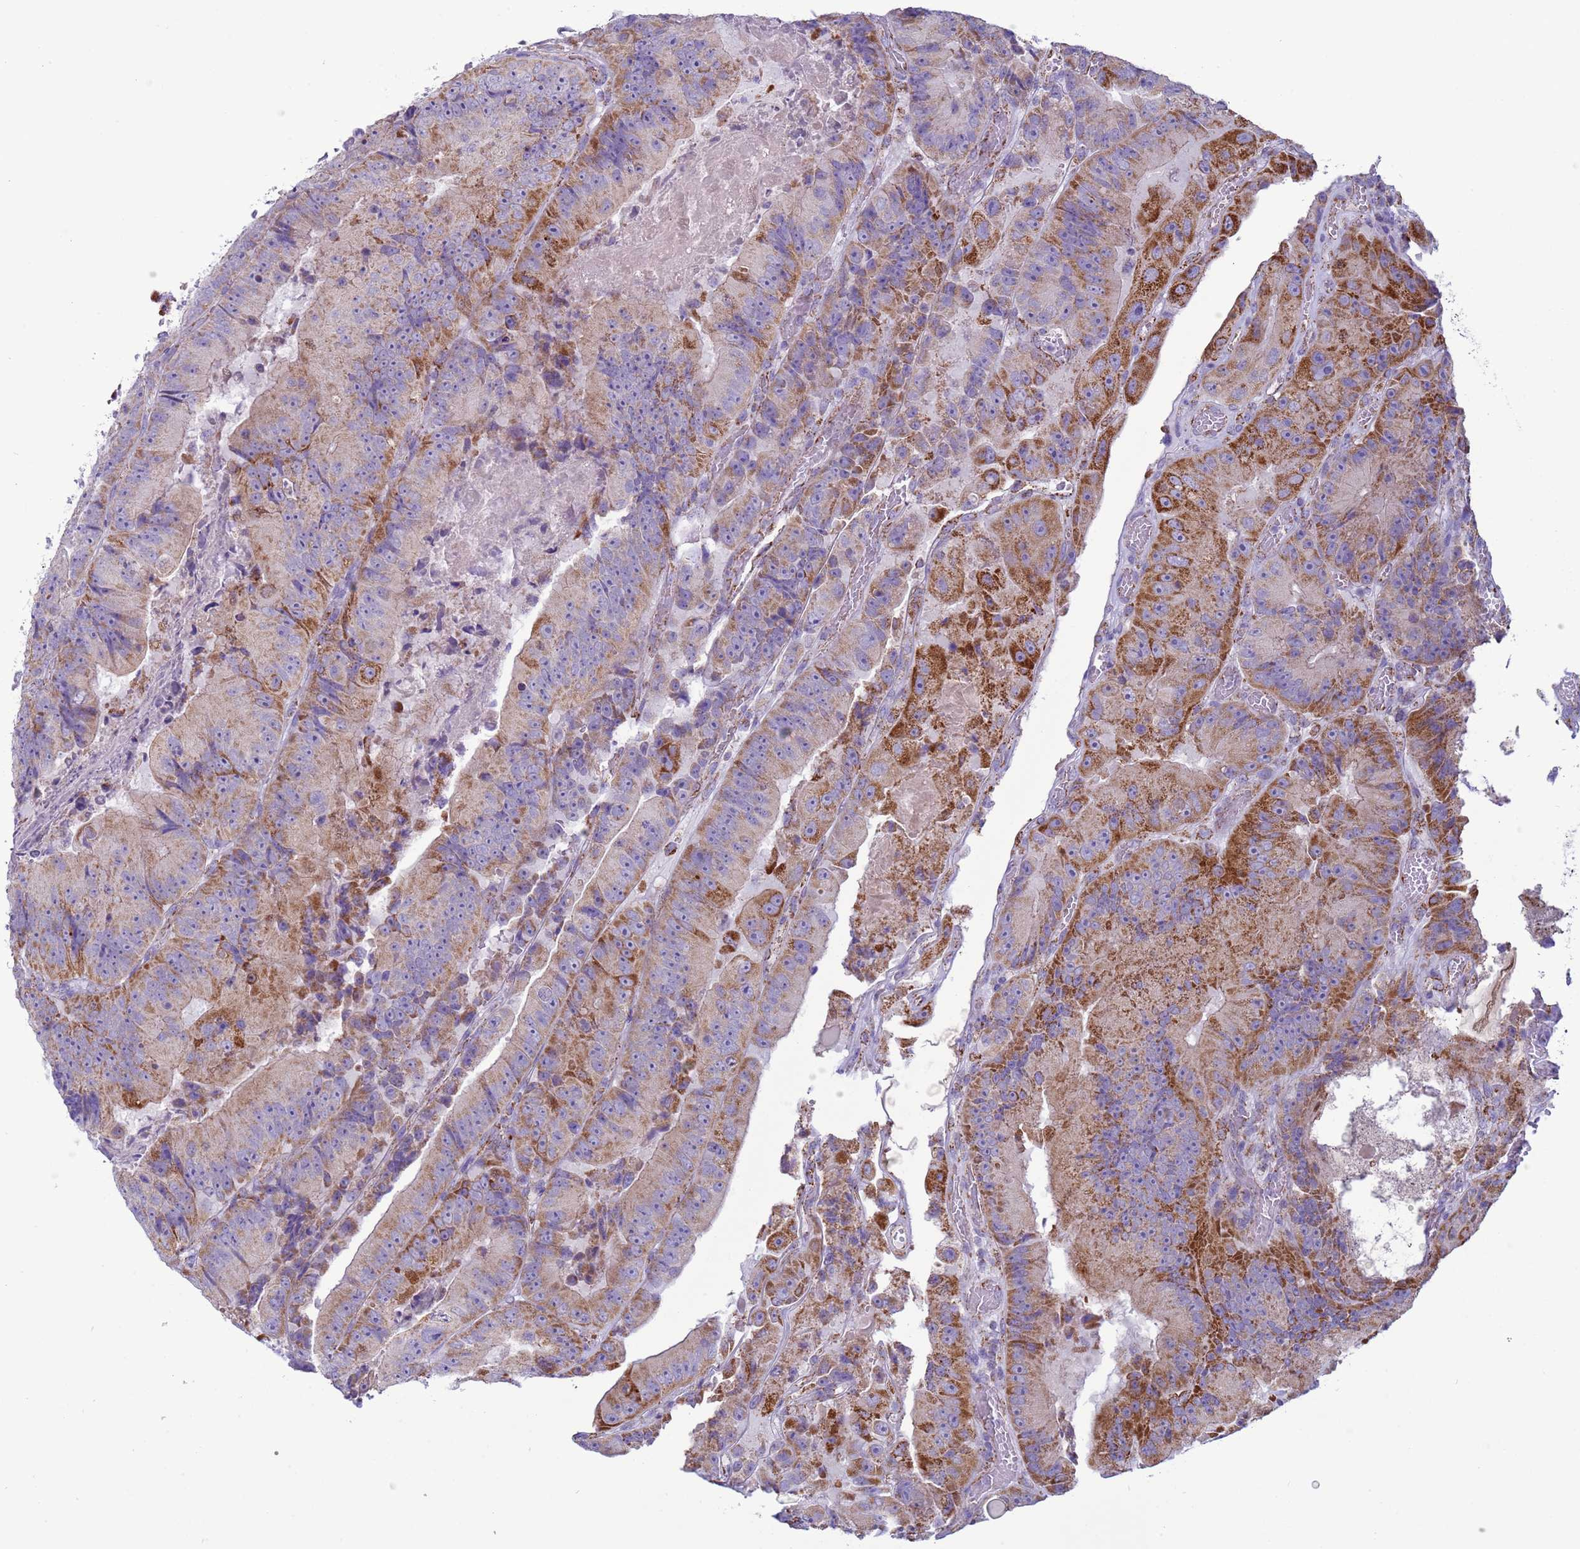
{"staining": {"intensity": "strong", "quantity": "25%-75%", "location": "cytoplasmic/membranous"}, "tissue": "colorectal cancer", "cell_type": "Tumor cells", "image_type": "cancer", "snomed": [{"axis": "morphology", "description": "Adenocarcinoma, NOS"}, {"axis": "topography", "description": "Colon"}], "caption": "Strong cytoplasmic/membranous protein expression is seen in about 25%-75% of tumor cells in adenocarcinoma (colorectal). Nuclei are stained in blue.", "gene": "NCALD", "patient": {"sex": "female", "age": 86}}